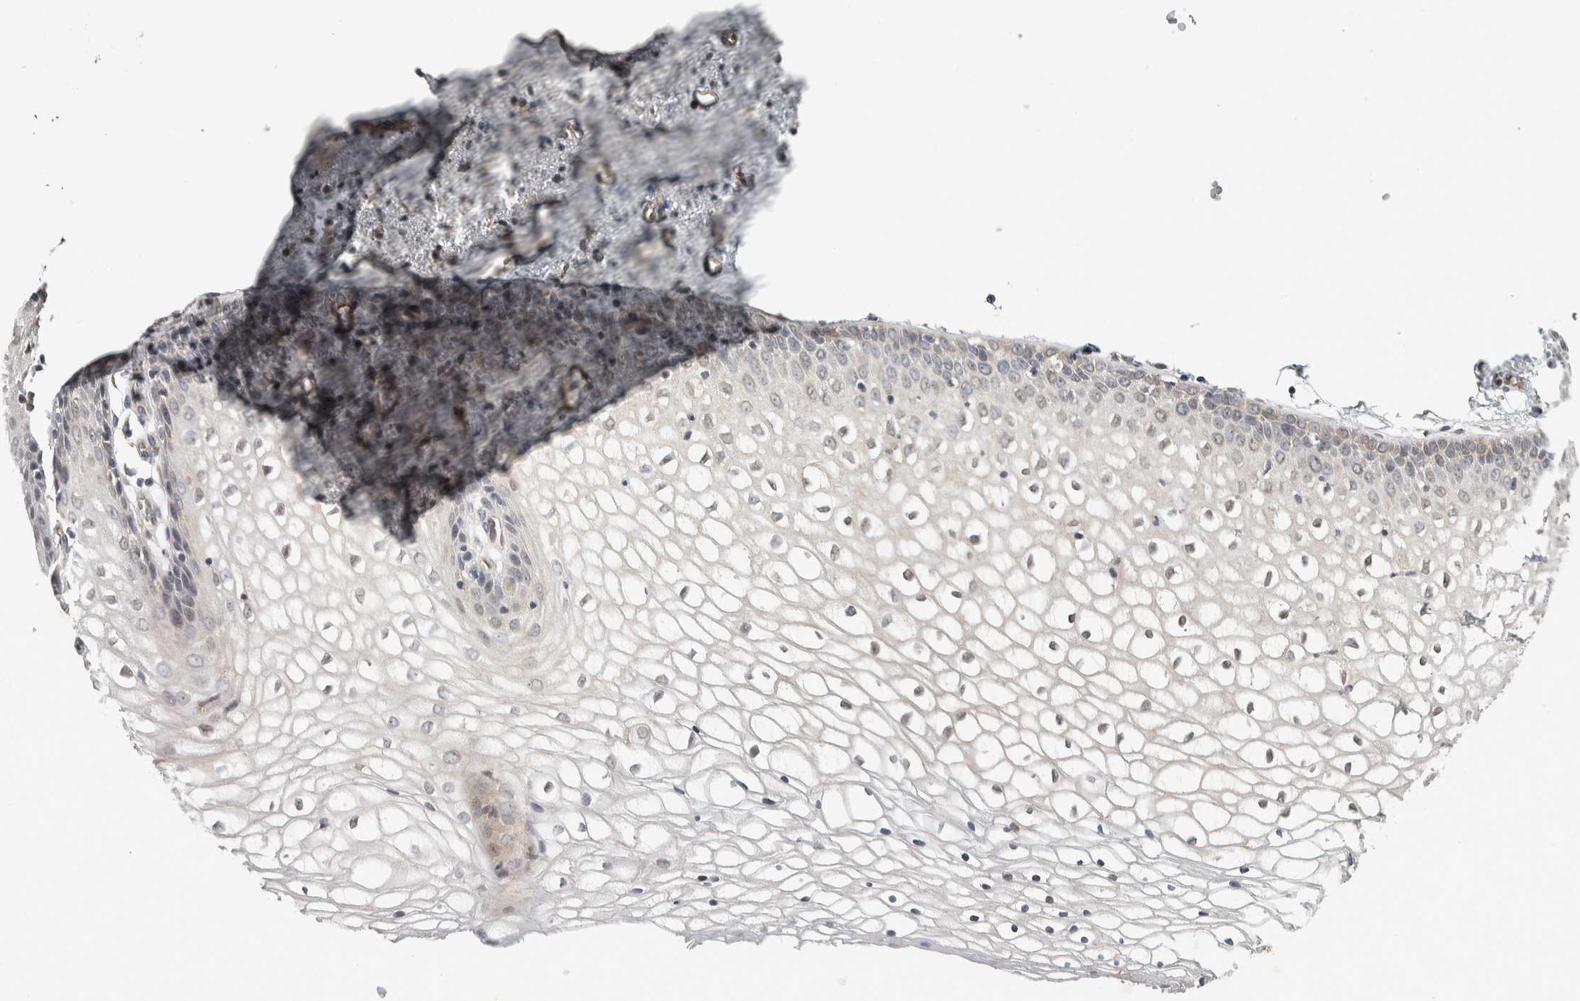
{"staining": {"intensity": "negative", "quantity": "none", "location": "none"}, "tissue": "vagina", "cell_type": "Squamous epithelial cells", "image_type": "normal", "snomed": [{"axis": "morphology", "description": "Normal tissue, NOS"}, {"axis": "topography", "description": "Vagina"}], "caption": "IHC of benign human vagina demonstrates no expression in squamous epithelial cells.", "gene": "TBC1D31", "patient": {"sex": "female", "age": 34}}